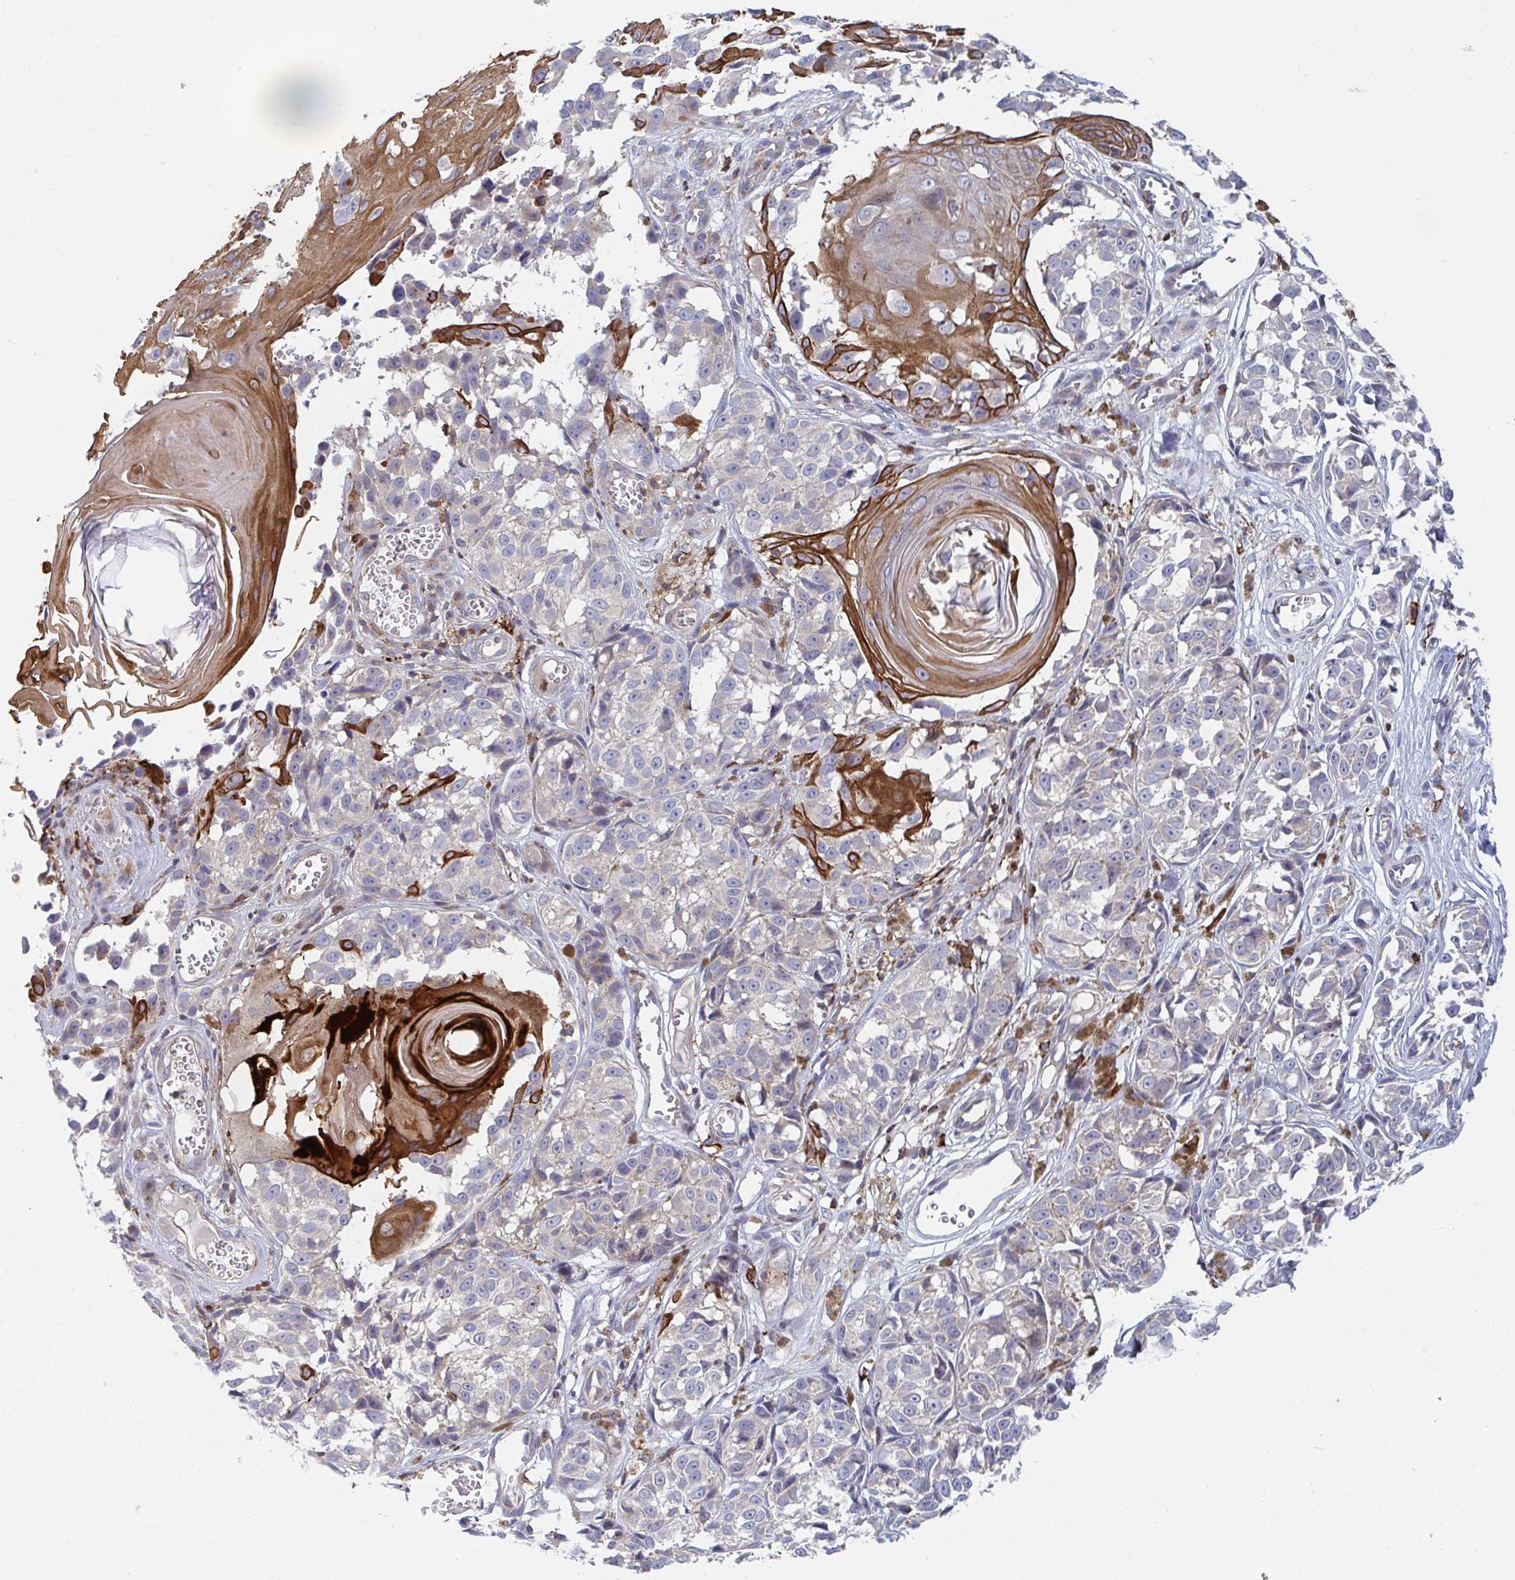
{"staining": {"intensity": "negative", "quantity": "none", "location": "none"}, "tissue": "melanoma", "cell_type": "Tumor cells", "image_type": "cancer", "snomed": [{"axis": "morphology", "description": "Malignant melanoma, NOS"}, {"axis": "topography", "description": "Skin"}], "caption": "The image shows no significant positivity in tumor cells of malignant melanoma.", "gene": "FRMD3", "patient": {"sex": "male", "age": 73}}